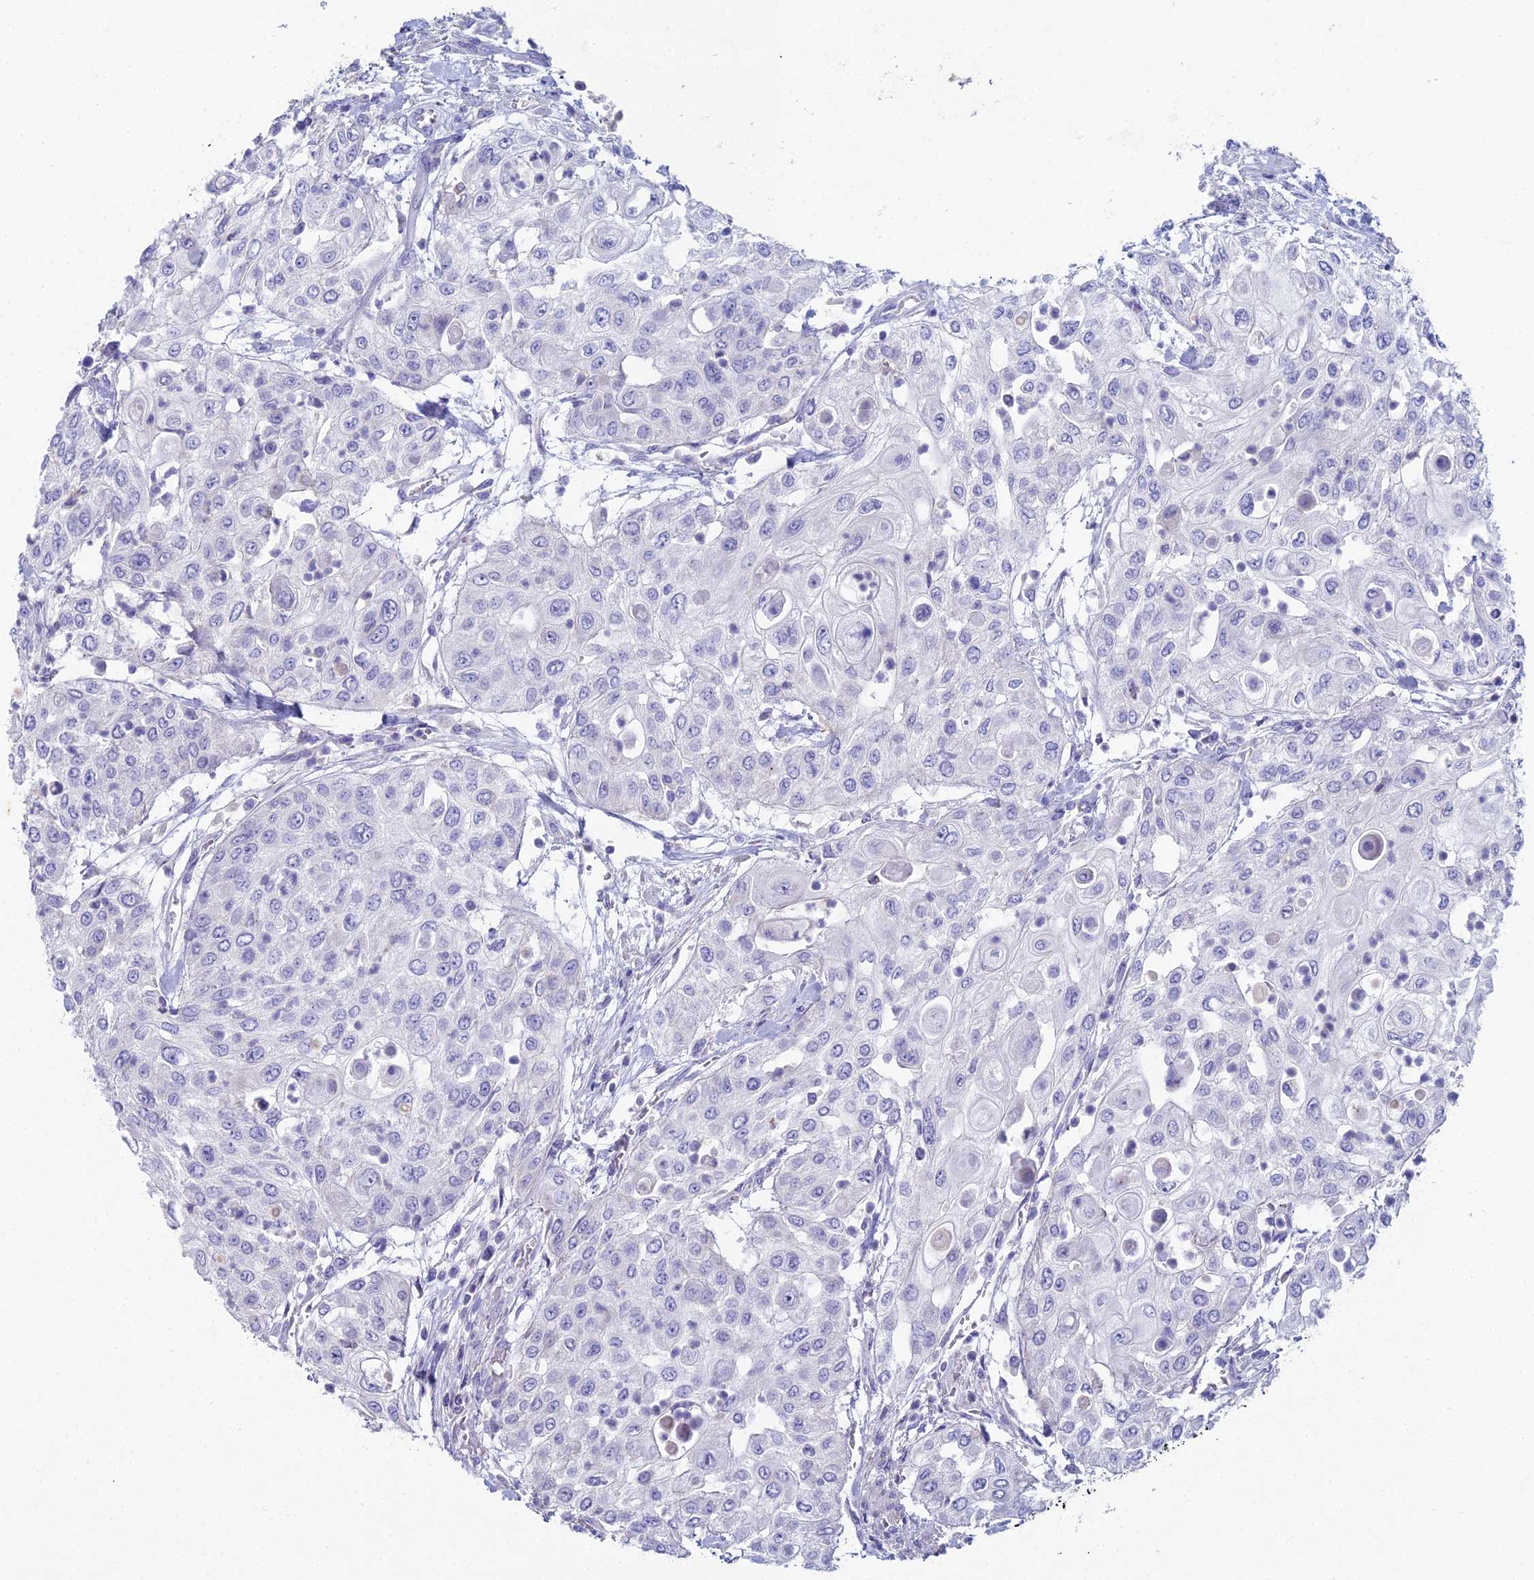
{"staining": {"intensity": "negative", "quantity": "none", "location": "none"}, "tissue": "urothelial cancer", "cell_type": "Tumor cells", "image_type": "cancer", "snomed": [{"axis": "morphology", "description": "Urothelial carcinoma, High grade"}, {"axis": "topography", "description": "Urinary bladder"}], "caption": "DAB immunohistochemical staining of human urothelial carcinoma (high-grade) exhibits no significant staining in tumor cells. Brightfield microscopy of immunohistochemistry (IHC) stained with DAB (3,3'-diaminobenzidine) (brown) and hematoxylin (blue), captured at high magnification.", "gene": "NCAM1", "patient": {"sex": "female", "age": 79}}